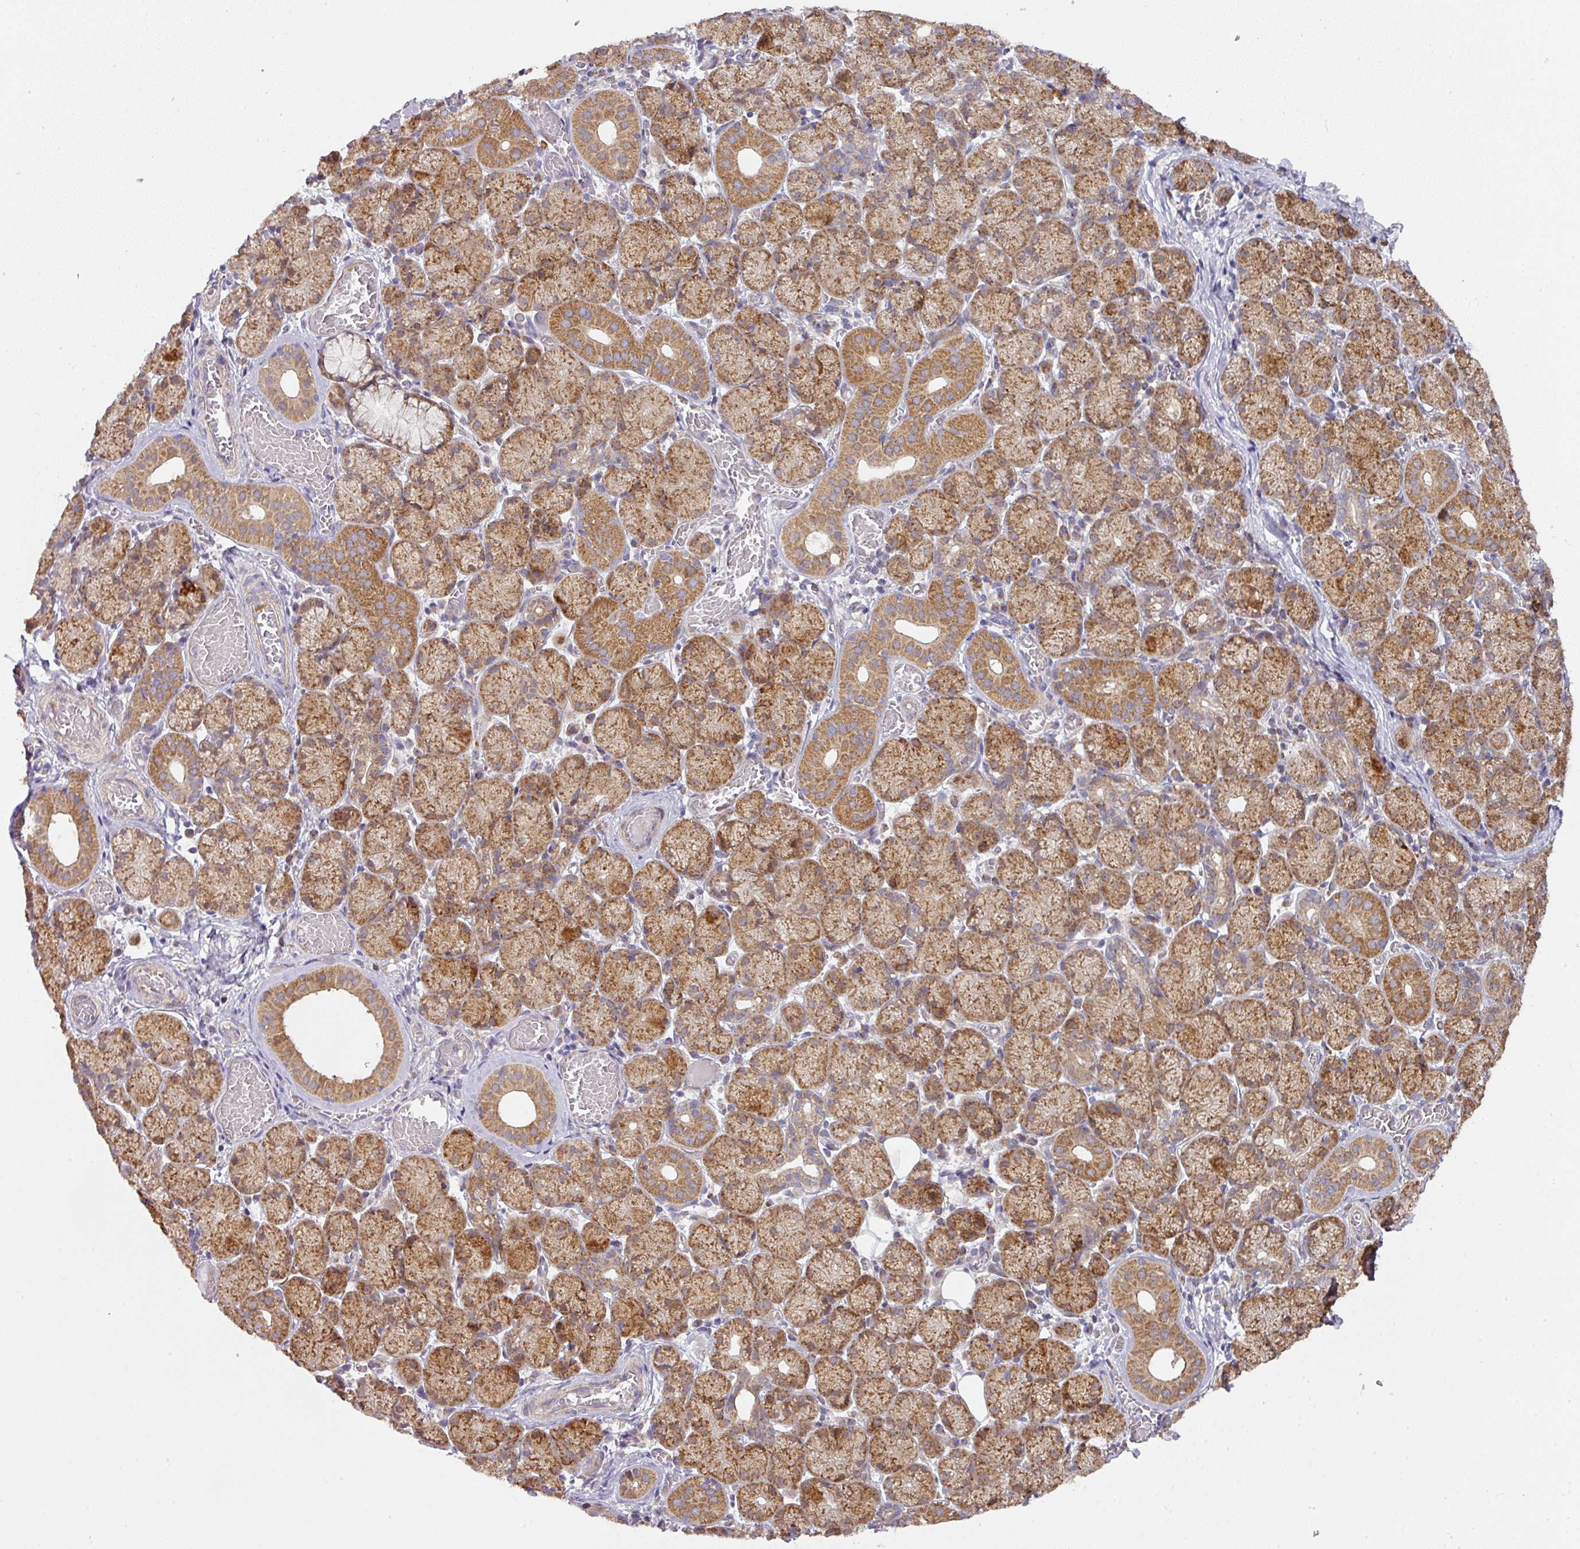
{"staining": {"intensity": "strong", "quantity": ">75%", "location": "cytoplasmic/membranous"}, "tissue": "salivary gland", "cell_type": "Glandular cells", "image_type": "normal", "snomed": [{"axis": "morphology", "description": "Normal tissue, NOS"}, {"axis": "topography", "description": "Salivary gland"}], "caption": "DAB (3,3'-diaminobenzidine) immunohistochemical staining of normal human salivary gland displays strong cytoplasmic/membranous protein staining in approximately >75% of glandular cells.", "gene": "STK35", "patient": {"sex": "female", "age": 24}}